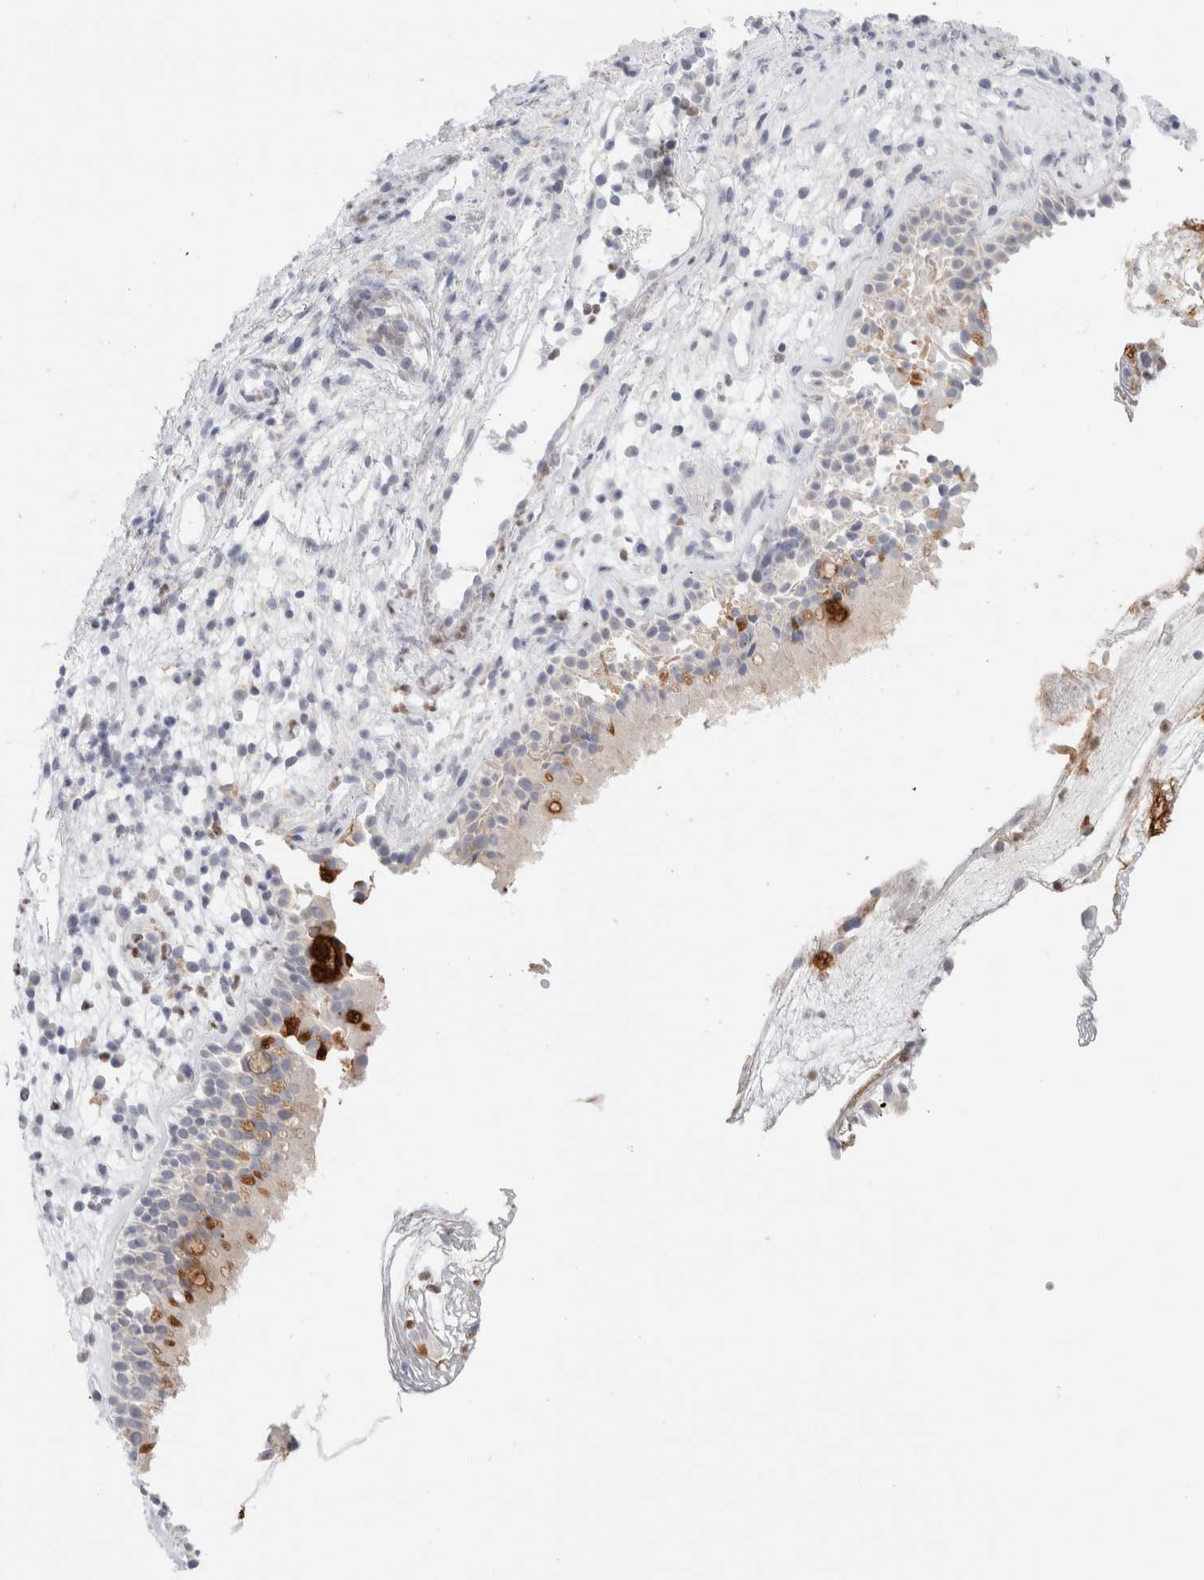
{"staining": {"intensity": "strong", "quantity": "<25%", "location": "cytoplasmic/membranous"}, "tissue": "nasopharynx", "cell_type": "Respiratory epithelial cells", "image_type": "normal", "snomed": [{"axis": "morphology", "description": "Normal tissue, NOS"}, {"axis": "morphology", "description": "Inflammation, NOS"}, {"axis": "topography", "description": "Nasopharynx"}], "caption": "Human nasopharynx stained with a protein marker demonstrates strong staining in respiratory epithelial cells.", "gene": "ADAM30", "patient": {"sex": "male", "age": 54}}